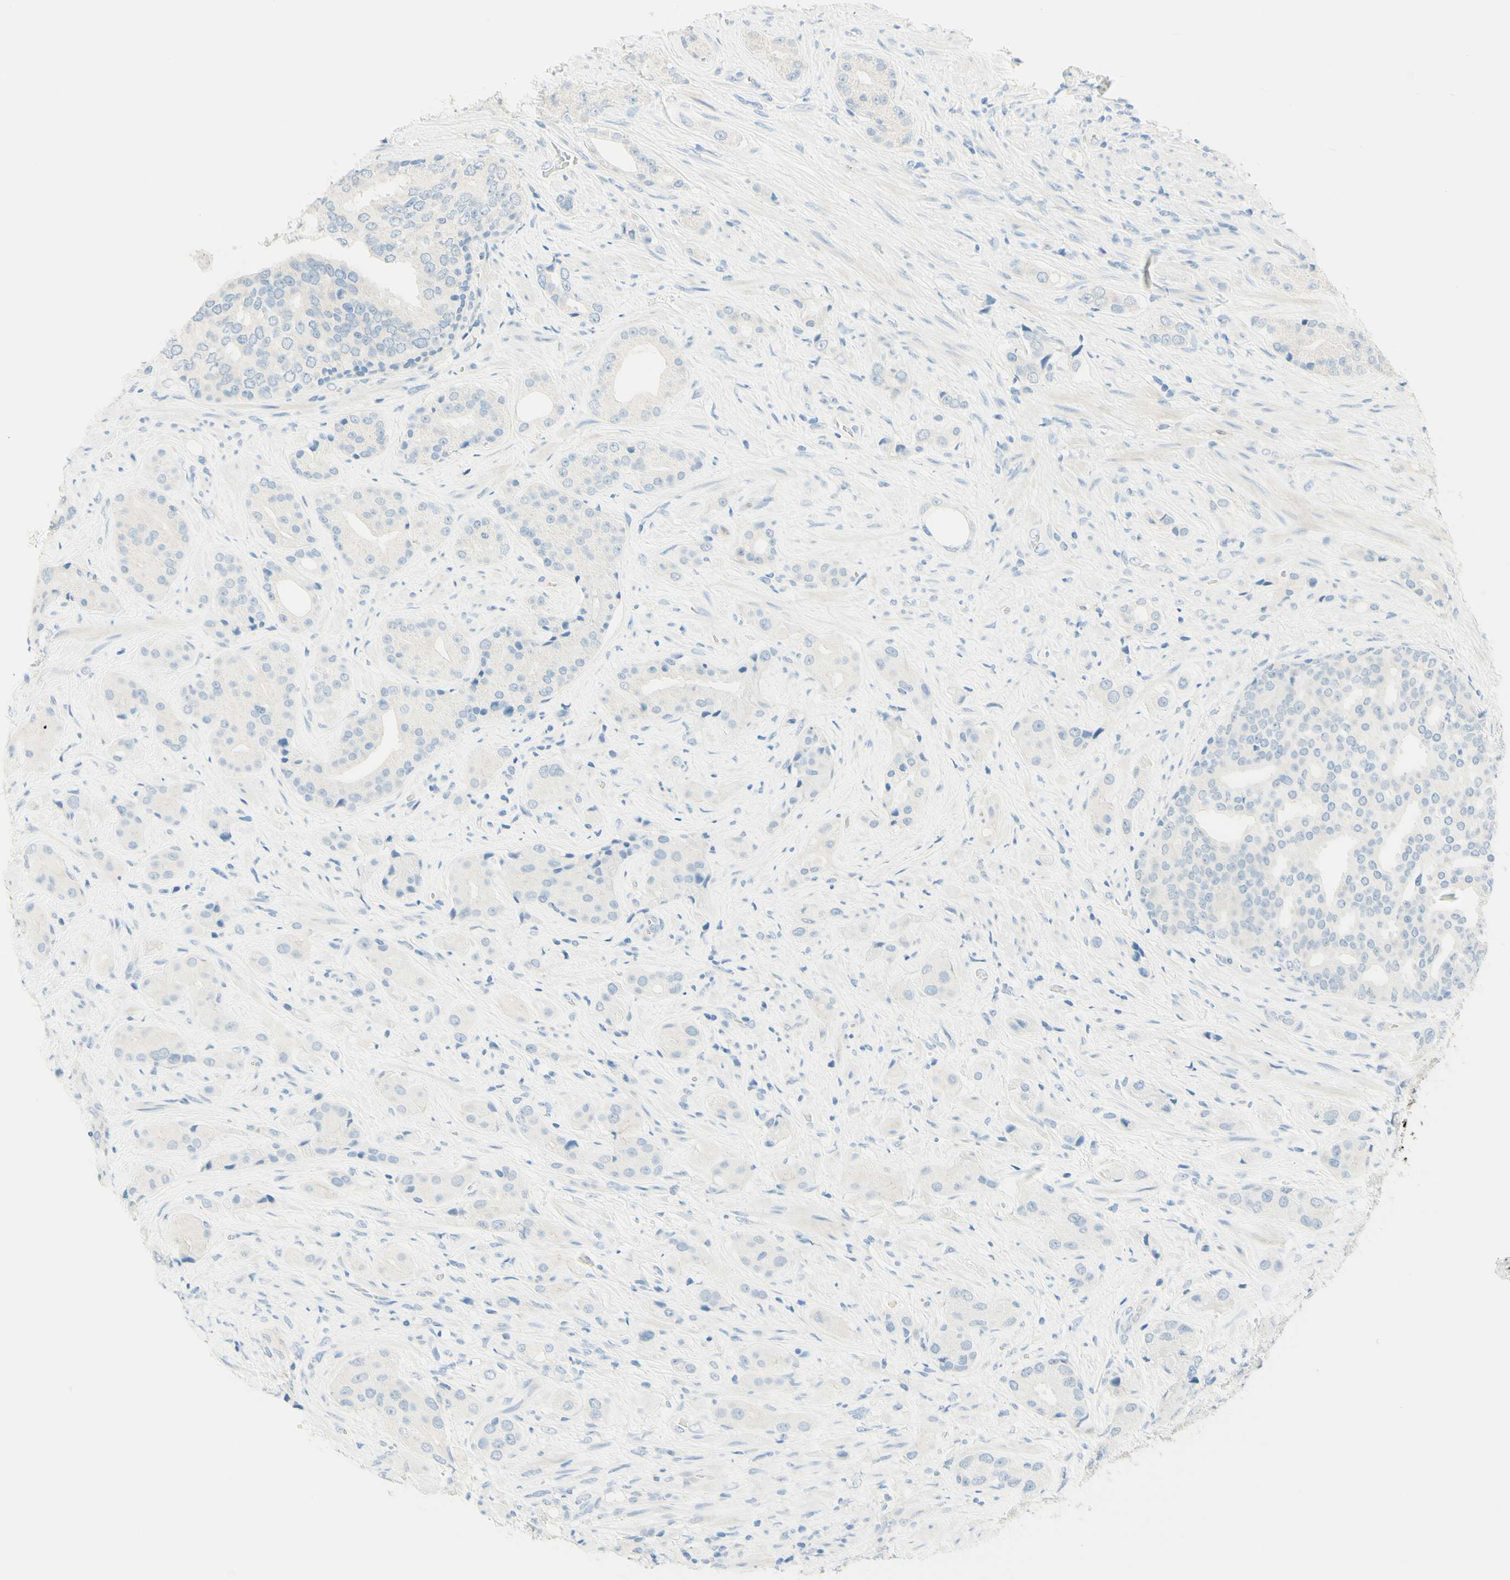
{"staining": {"intensity": "negative", "quantity": "none", "location": "none"}, "tissue": "prostate cancer", "cell_type": "Tumor cells", "image_type": "cancer", "snomed": [{"axis": "morphology", "description": "Adenocarcinoma, High grade"}, {"axis": "topography", "description": "Prostate"}], "caption": "This photomicrograph is of high-grade adenocarcinoma (prostate) stained with immunohistochemistry (IHC) to label a protein in brown with the nuclei are counter-stained blue. There is no staining in tumor cells.", "gene": "TMEM132D", "patient": {"sex": "male", "age": 71}}